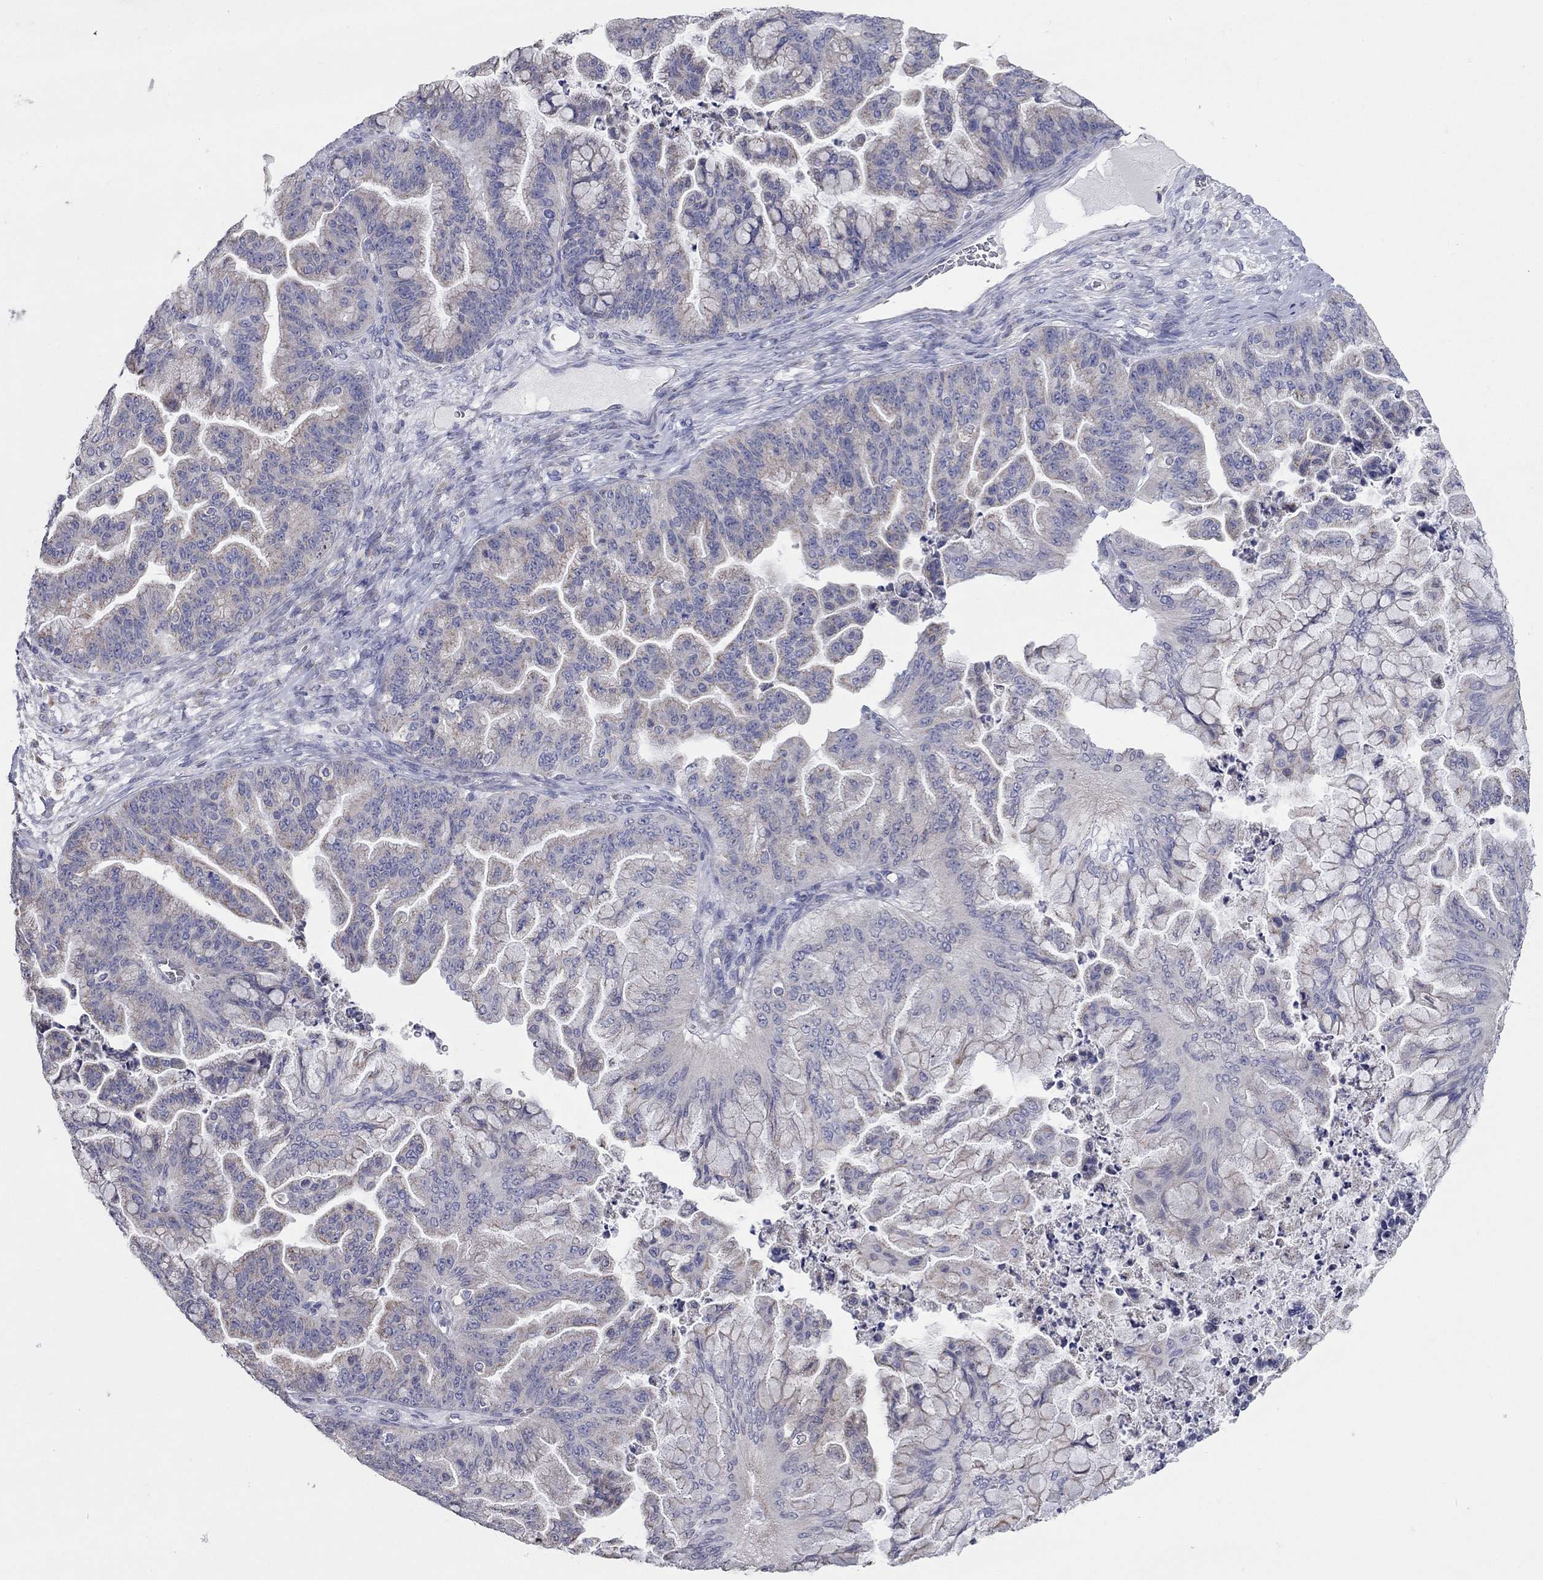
{"staining": {"intensity": "negative", "quantity": "none", "location": "none"}, "tissue": "ovarian cancer", "cell_type": "Tumor cells", "image_type": "cancer", "snomed": [{"axis": "morphology", "description": "Cystadenocarcinoma, mucinous, NOS"}, {"axis": "topography", "description": "Ovary"}], "caption": "There is no significant staining in tumor cells of mucinous cystadenocarcinoma (ovarian).", "gene": "CFAP161", "patient": {"sex": "female", "age": 67}}